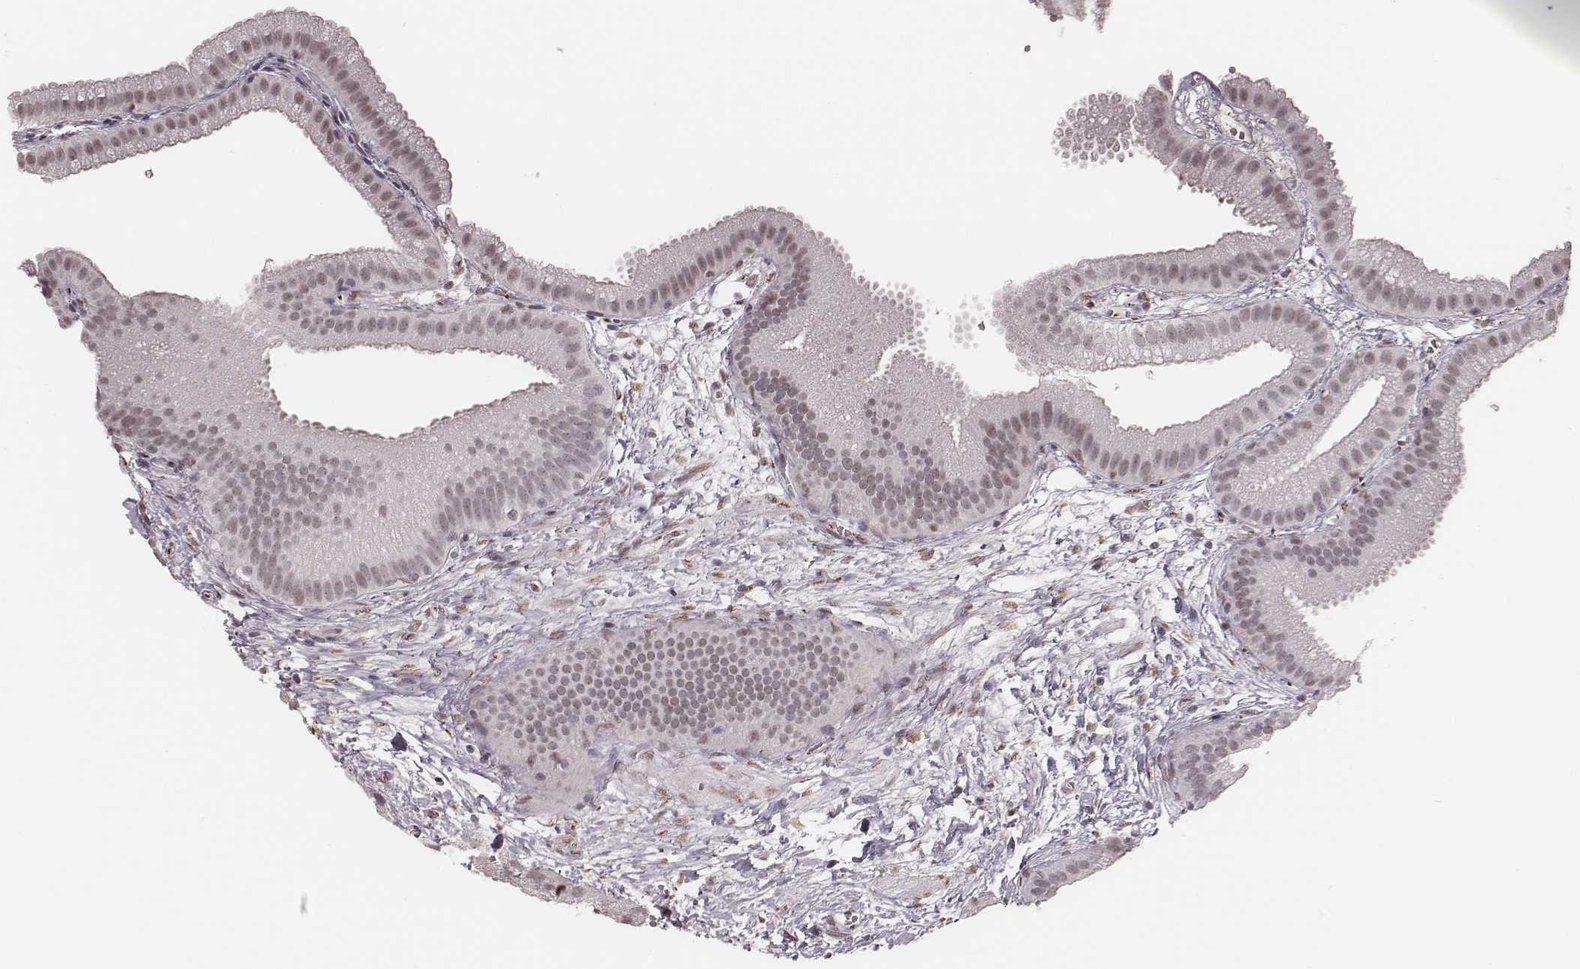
{"staining": {"intensity": "weak", "quantity": "25%-75%", "location": "nuclear"}, "tissue": "gallbladder", "cell_type": "Glandular cells", "image_type": "normal", "snomed": [{"axis": "morphology", "description": "Normal tissue, NOS"}, {"axis": "topography", "description": "Gallbladder"}], "caption": "Protein analysis of benign gallbladder exhibits weak nuclear positivity in about 25%-75% of glandular cells. (DAB = brown stain, brightfield microscopy at high magnification).", "gene": "KITLG", "patient": {"sex": "female", "age": 63}}